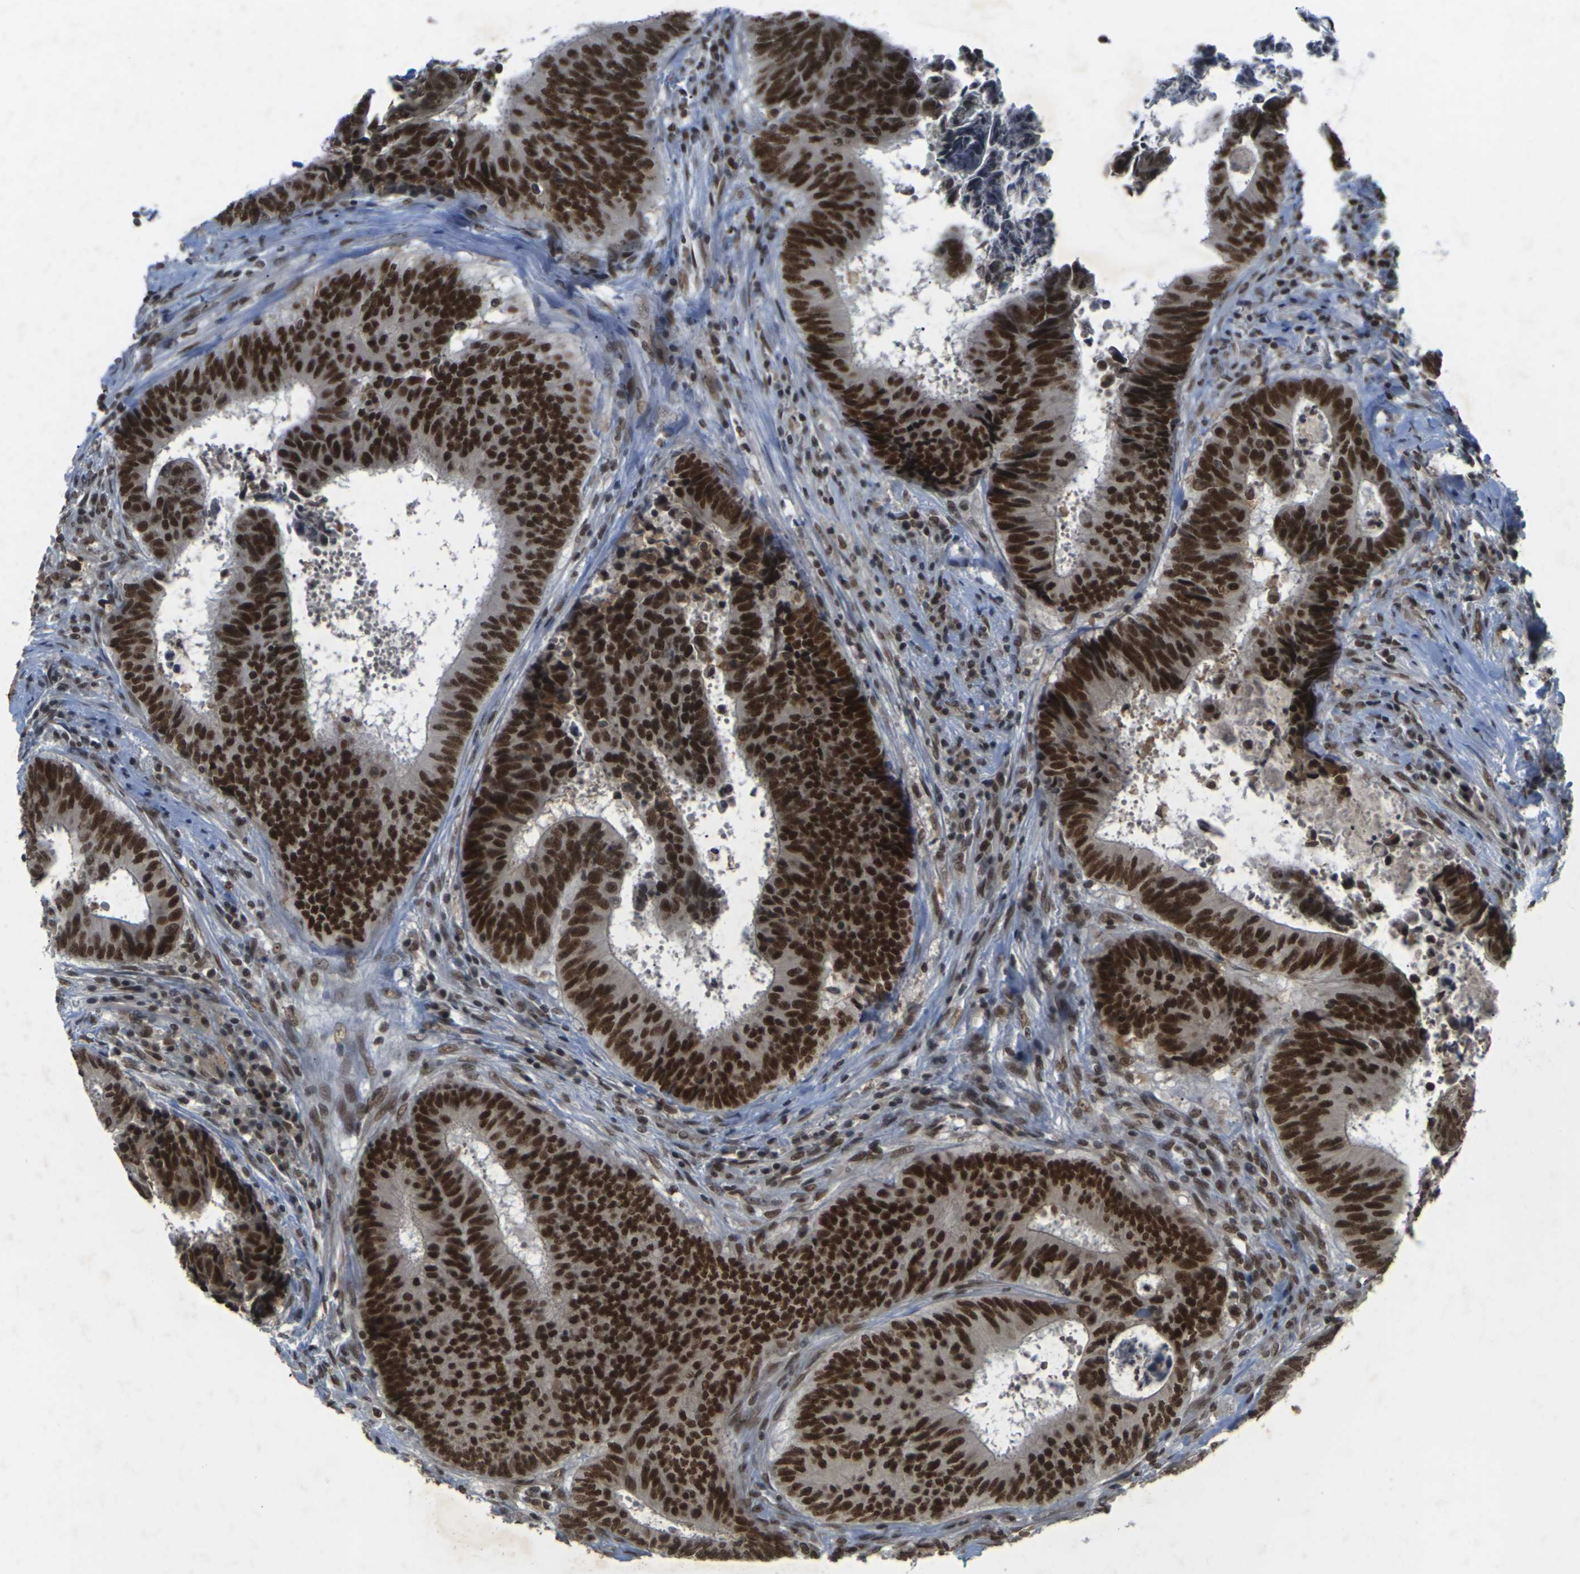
{"staining": {"intensity": "strong", "quantity": ">75%", "location": "cytoplasmic/membranous,nuclear"}, "tissue": "colorectal cancer", "cell_type": "Tumor cells", "image_type": "cancer", "snomed": [{"axis": "morphology", "description": "Adenocarcinoma, NOS"}, {"axis": "topography", "description": "Rectum"}], "caption": "Strong cytoplasmic/membranous and nuclear positivity for a protein is present in approximately >75% of tumor cells of colorectal cancer using immunohistochemistry (IHC).", "gene": "NELFA", "patient": {"sex": "male", "age": 72}}